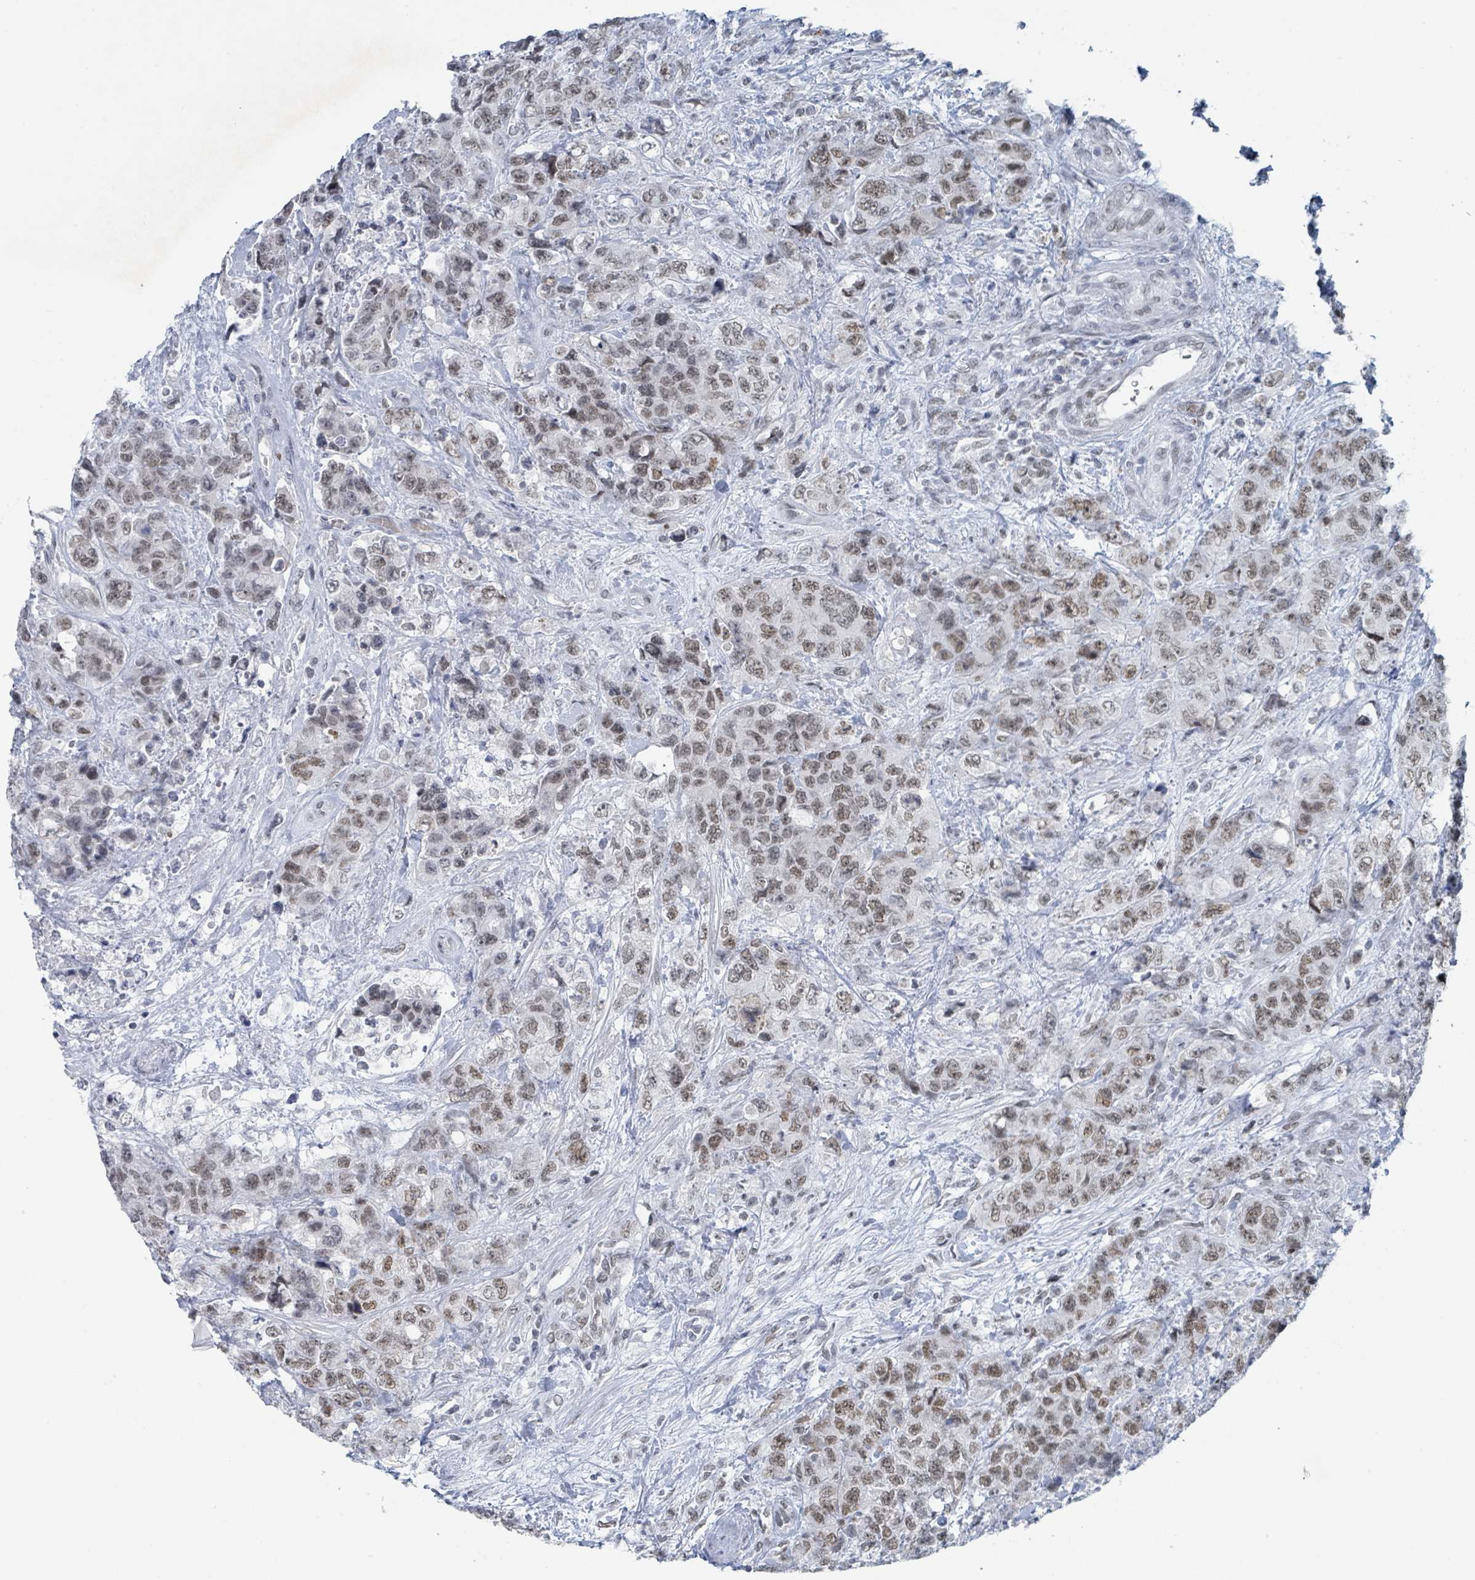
{"staining": {"intensity": "moderate", "quantity": ">75%", "location": "nuclear"}, "tissue": "urothelial cancer", "cell_type": "Tumor cells", "image_type": "cancer", "snomed": [{"axis": "morphology", "description": "Urothelial carcinoma, High grade"}, {"axis": "topography", "description": "Urinary bladder"}], "caption": "This histopathology image shows immunohistochemistry (IHC) staining of human urothelial cancer, with medium moderate nuclear expression in approximately >75% of tumor cells.", "gene": "EHMT2", "patient": {"sex": "female", "age": 78}}